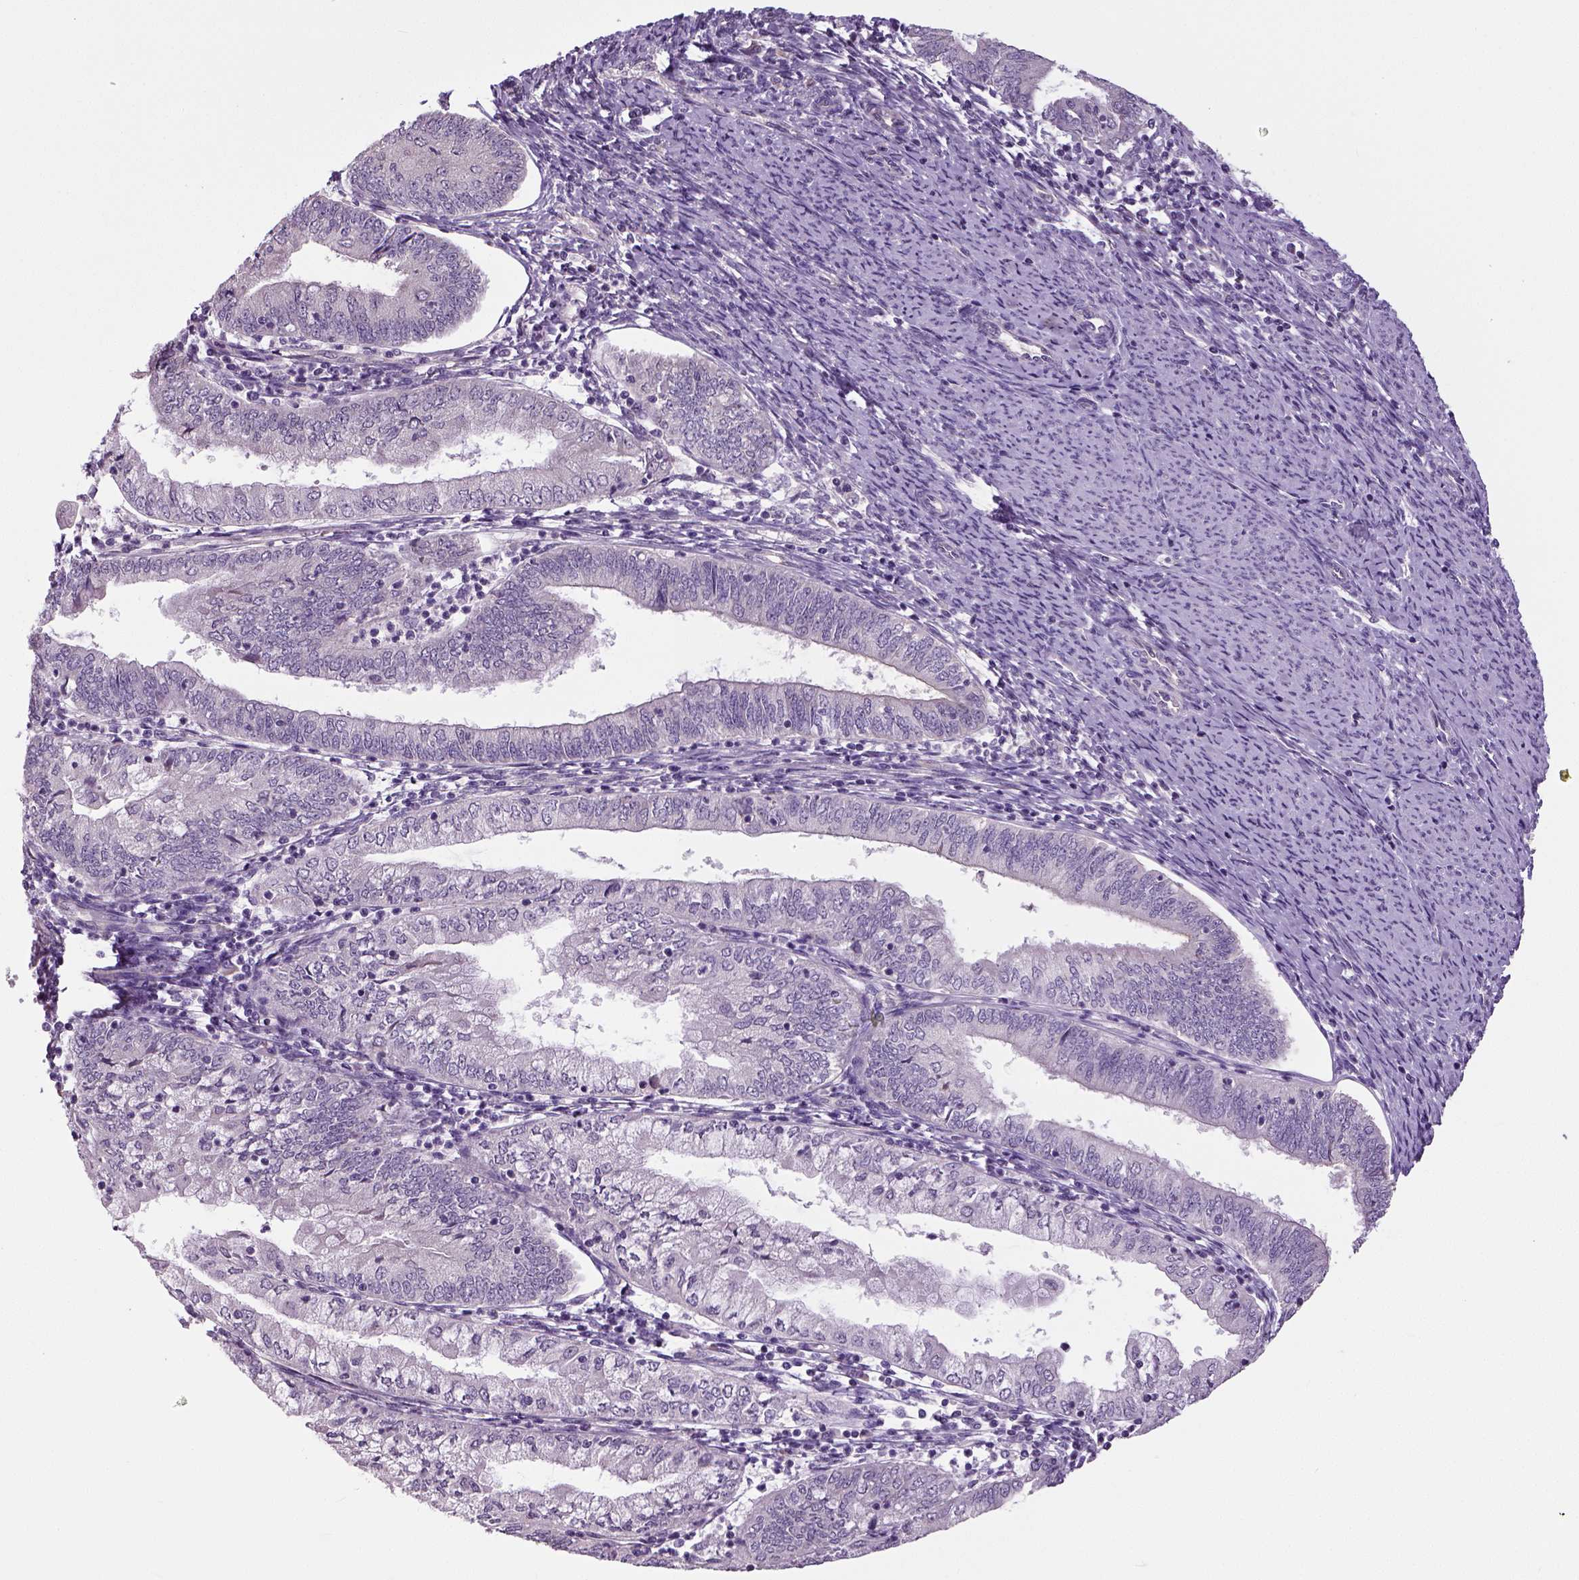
{"staining": {"intensity": "negative", "quantity": "none", "location": "none"}, "tissue": "endometrial cancer", "cell_type": "Tumor cells", "image_type": "cancer", "snomed": [{"axis": "morphology", "description": "Adenocarcinoma, NOS"}, {"axis": "topography", "description": "Endometrium"}], "caption": "Endometrial cancer (adenocarcinoma) stained for a protein using immunohistochemistry displays no positivity tumor cells.", "gene": "NECAB1", "patient": {"sex": "female", "age": 55}}